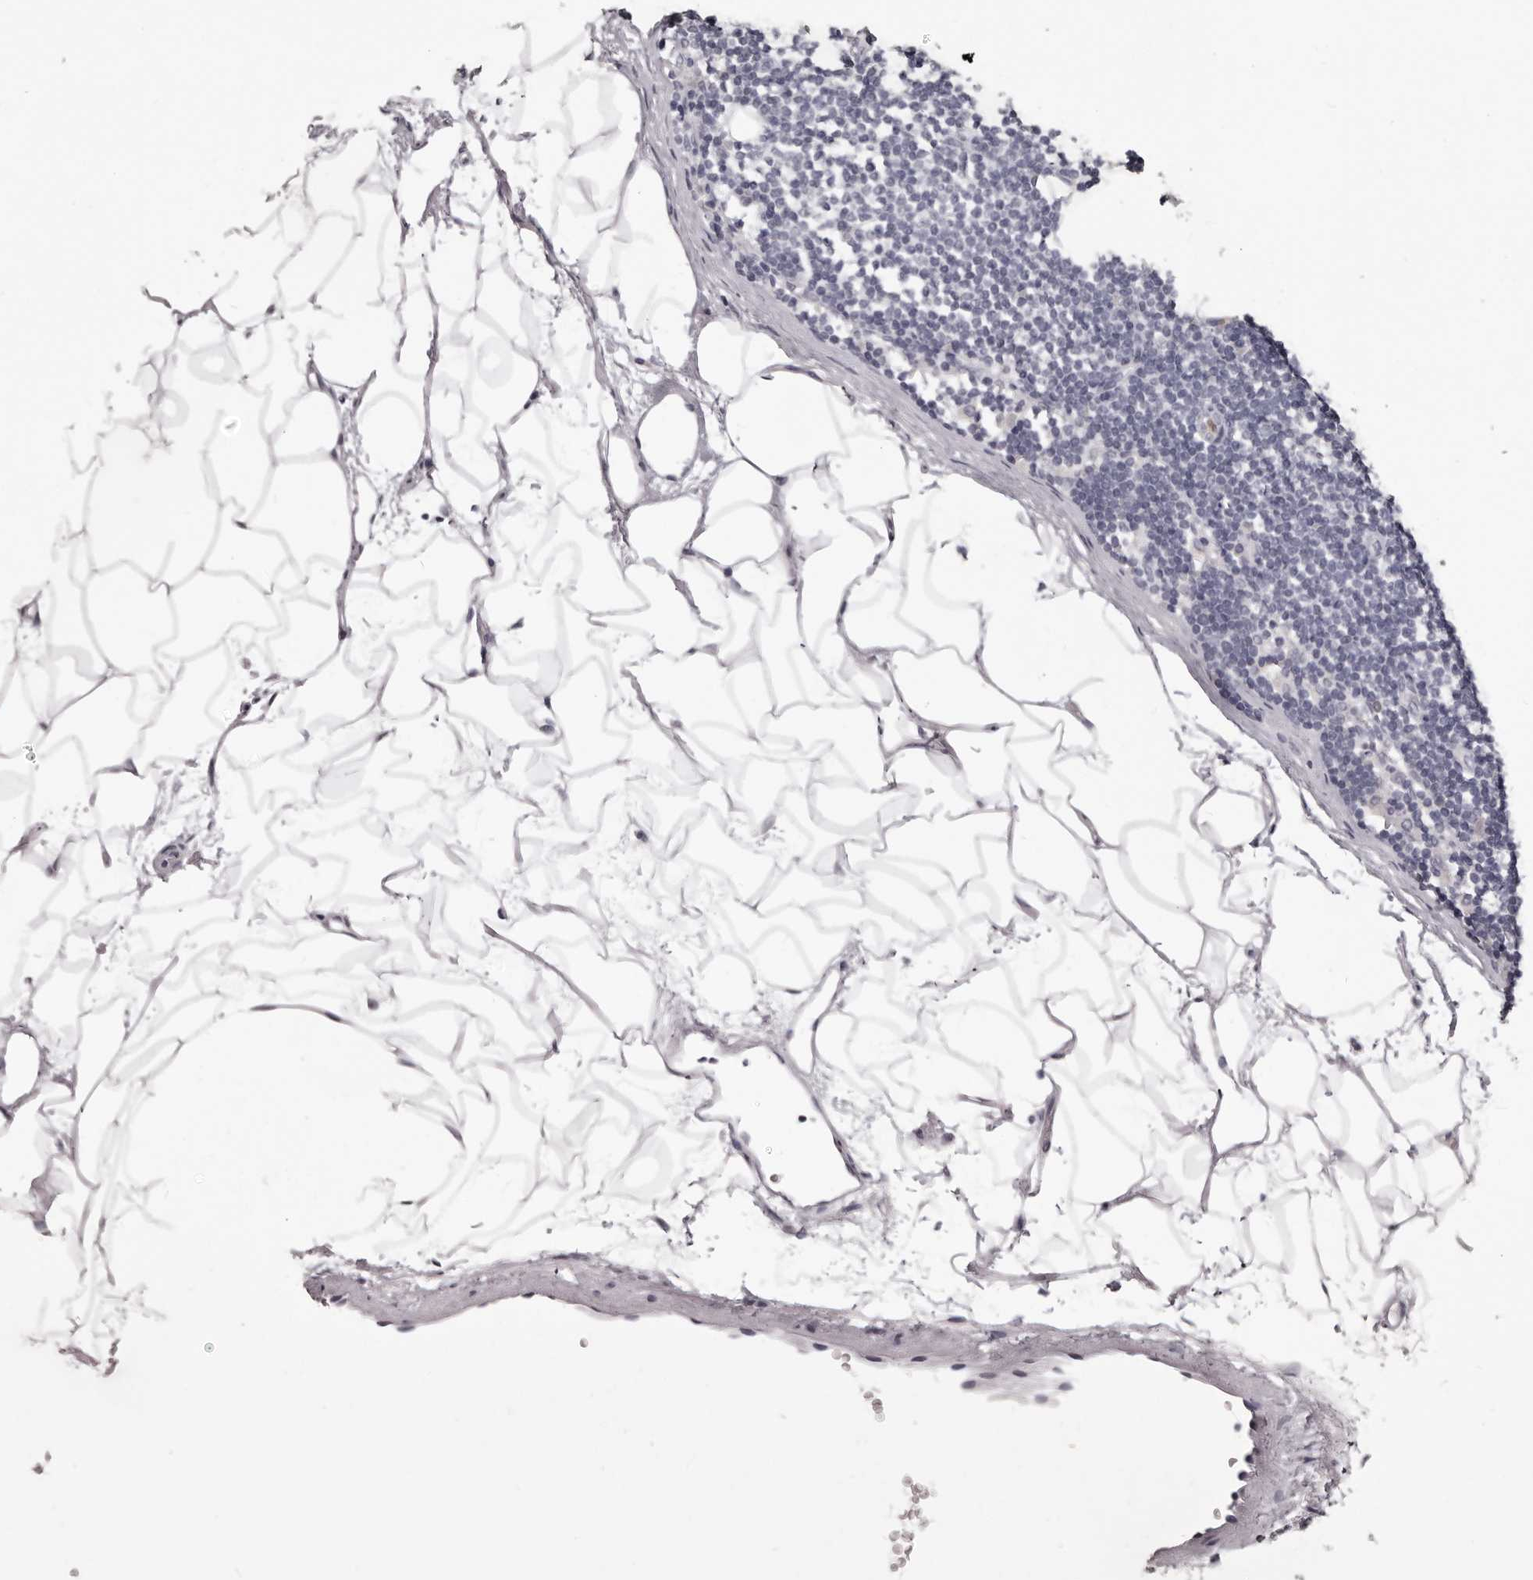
{"staining": {"intensity": "negative", "quantity": "none", "location": "none"}, "tissue": "lymphoma", "cell_type": "Tumor cells", "image_type": "cancer", "snomed": [{"axis": "morphology", "description": "Malignant lymphoma, non-Hodgkin's type, Low grade"}, {"axis": "topography", "description": "Lymph node"}], "caption": "A photomicrograph of human malignant lymphoma, non-Hodgkin's type (low-grade) is negative for staining in tumor cells. The staining was performed using DAB (3,3'-diaminobenzidine) to visualize the protein expression in brown, while the nuclei were stained in blue with hematoxylin (Magnification: 20x).", "gene": "GPR157", "patient": {"sex": "female", "age": 53}}